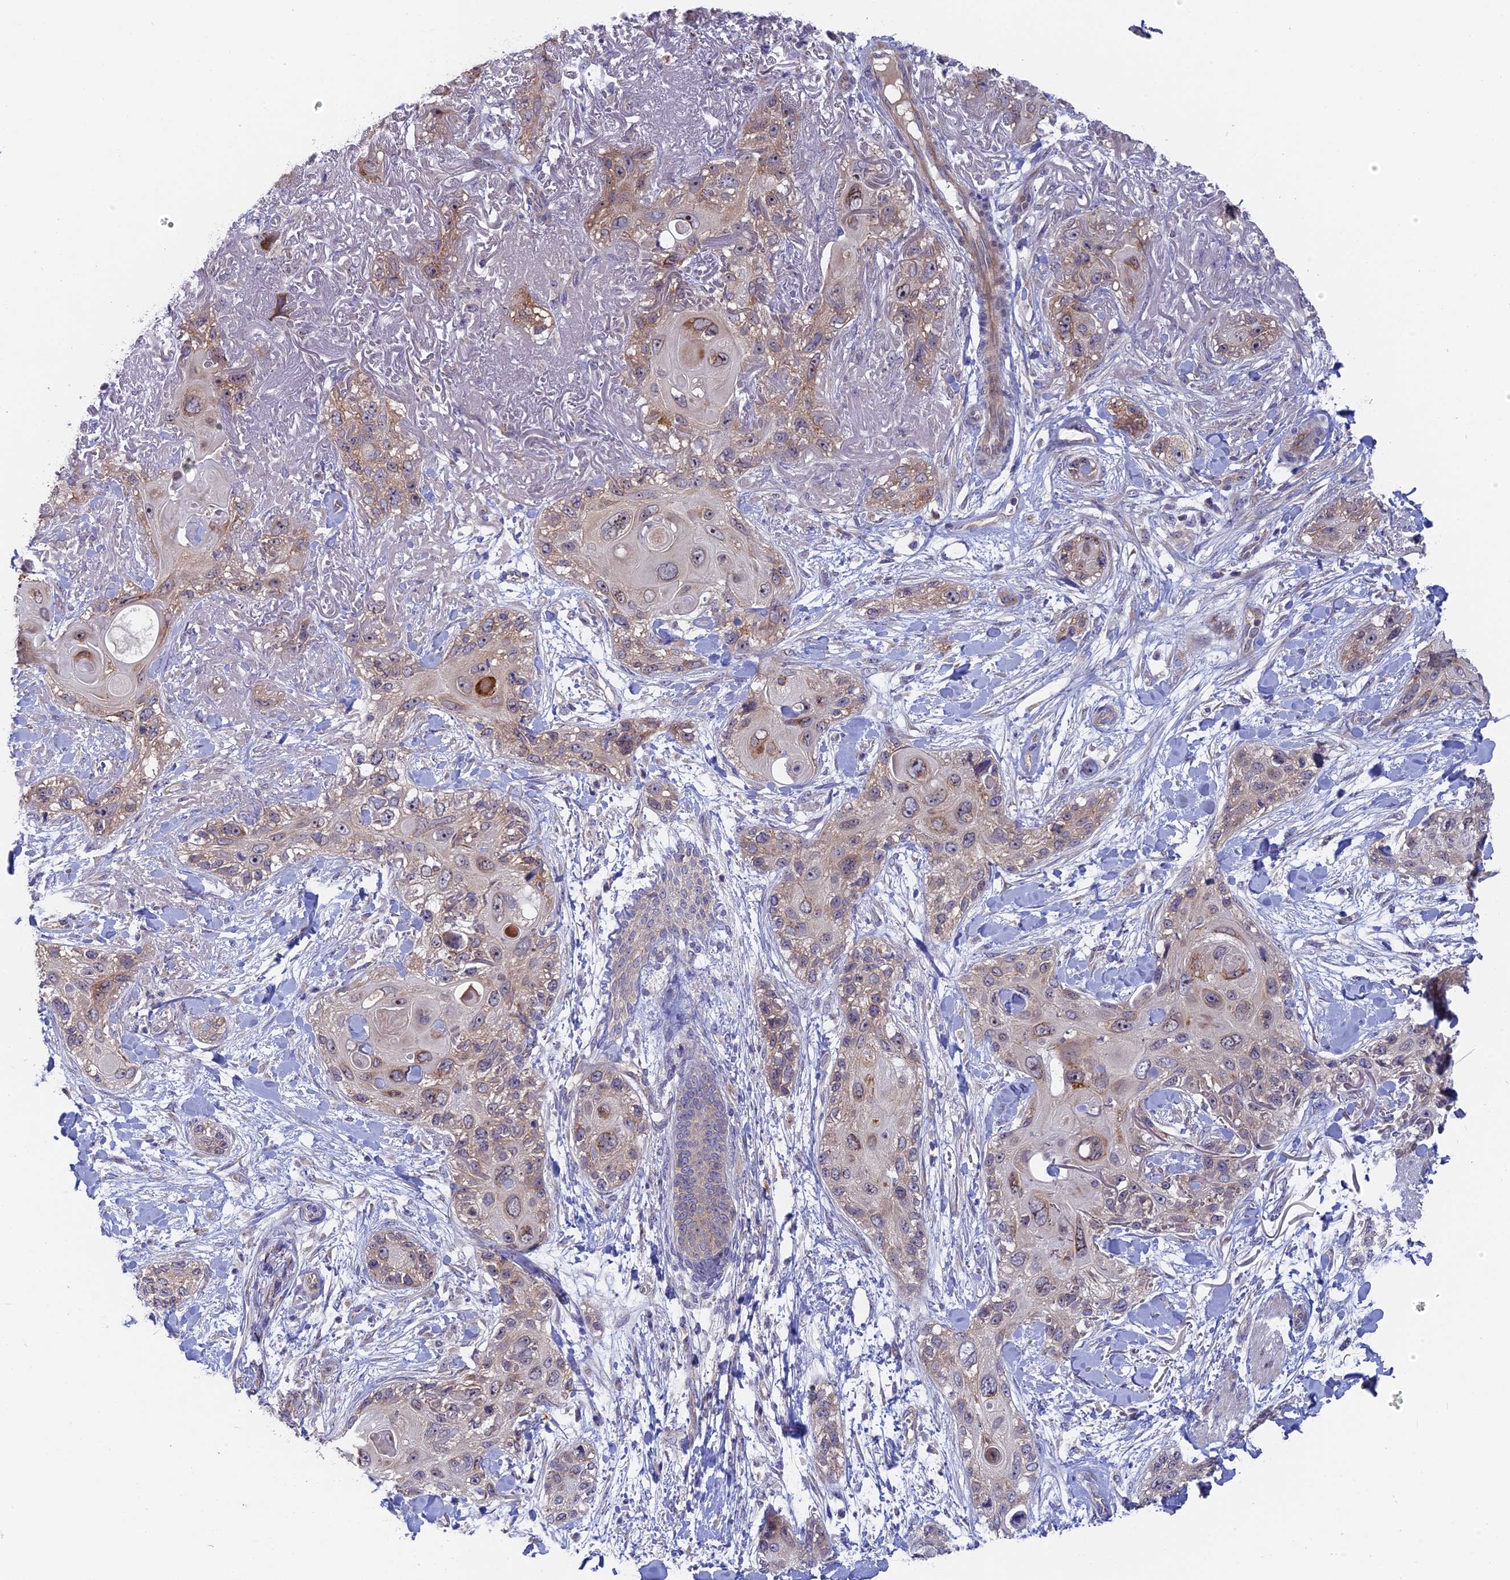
{"staining": {"intensity": "moderate", "quantity": "25%-75%", "location": "cytoplasmic/membranous,nuclear"}, "tissue": "skin cancer", "cell_type": "Tumor cells", "image_type": "cancer", "snomed": [{"axis": "morphology", "description": "Normal tissue, NOS"}, {"axis": "morphology", "description": "Squamous cell carcinoma, NOS"}, {"axis": "topography", "description": "Skin"}], "caption": "This is a photomicrograph of IHC staining of skin squamous cell carcinoma, which shows moderate expression in the cytoplasmic/membranous and nuclear of tumor cells.", "gene": "TENT4B", "patient": {"sex": "male", "age": 72}}